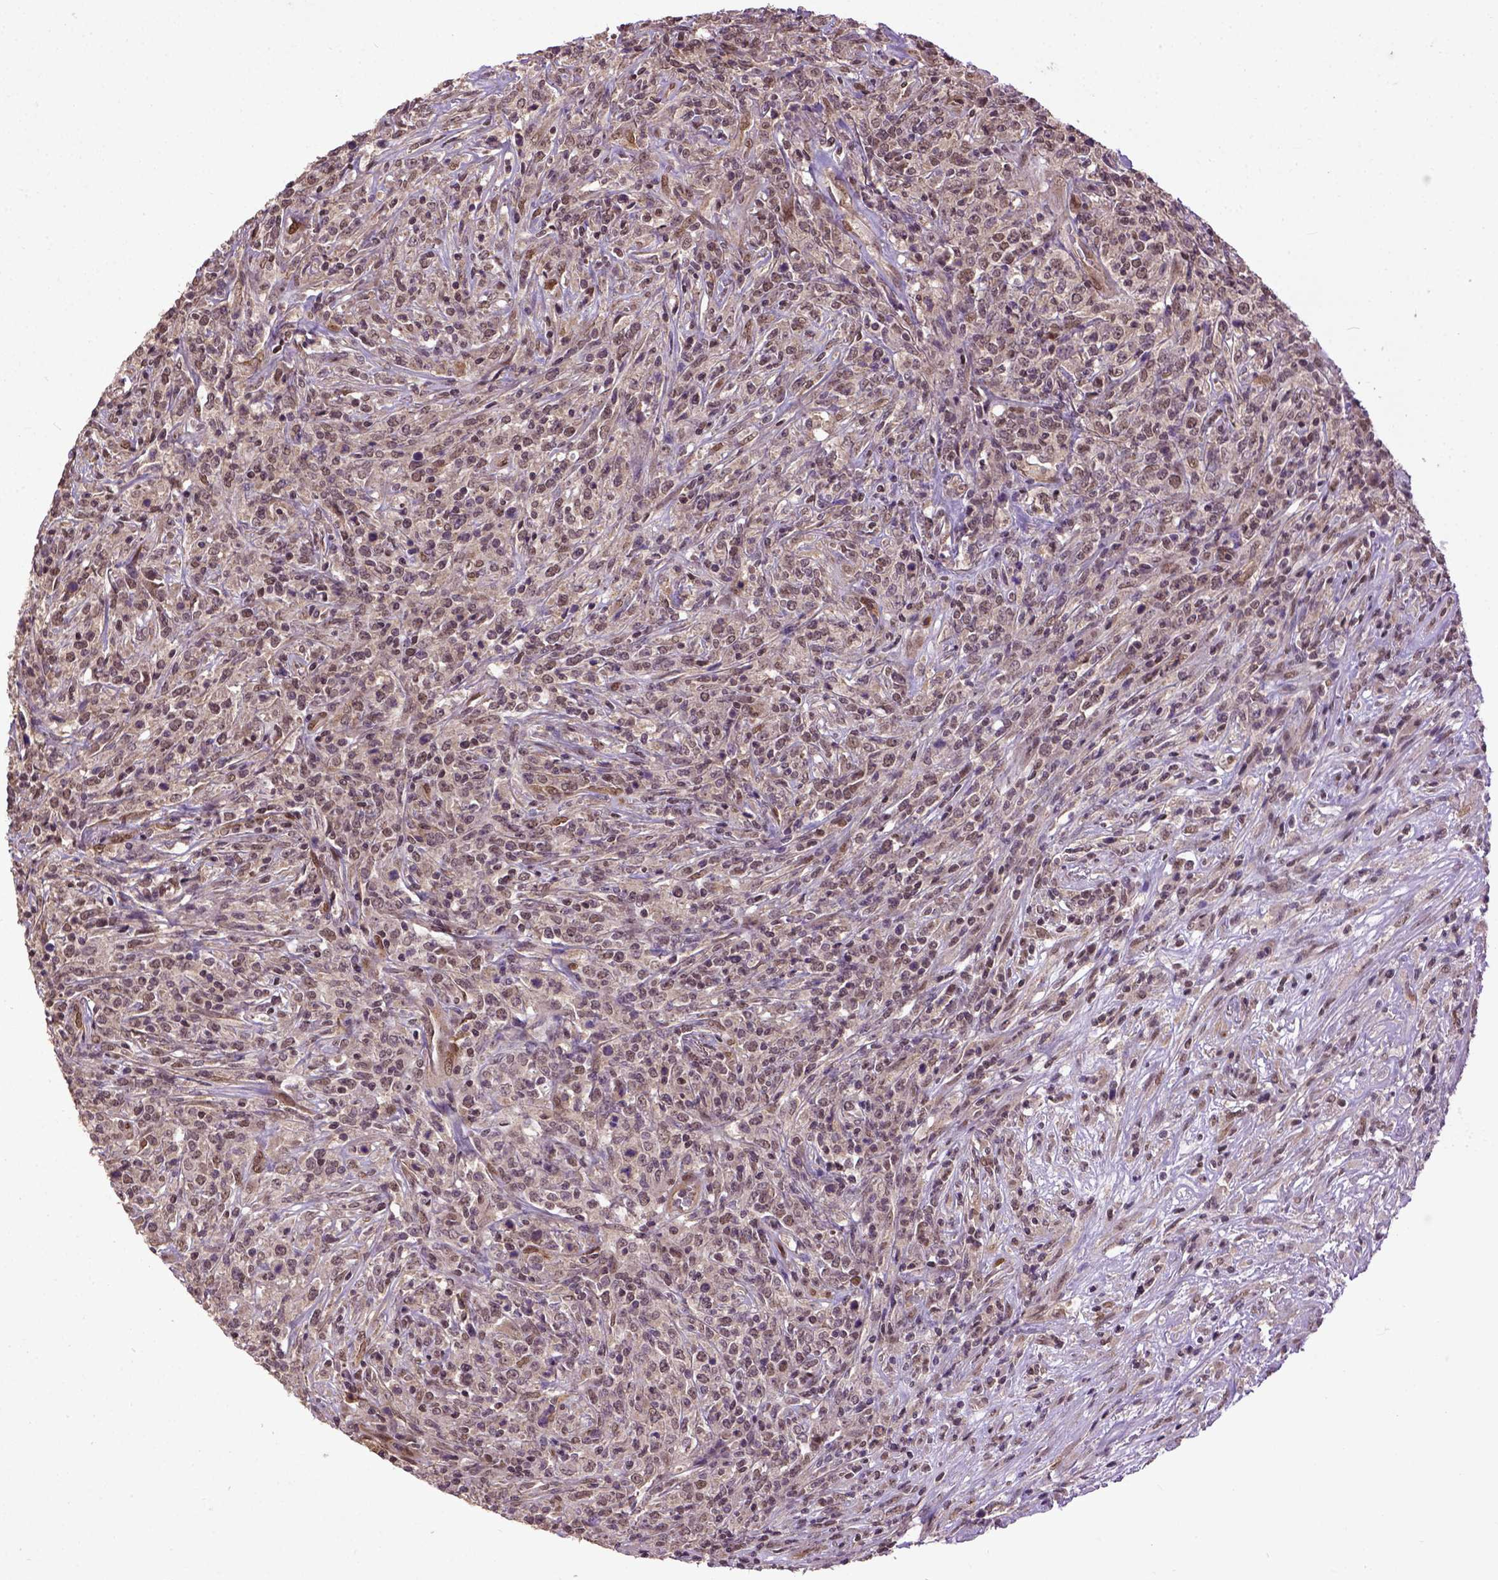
{"staining": {"intensity": "moderate", "quantity": ">75%", "location": "nuclear"}, "tissue": "lymphoma", "cell_type": "Tumor cells", "image_type": "cancer", "snomed": [{"axis": "morphology", "description": "Malignant lymphoma, non-Hodgkin's type, High grade"}, {"axis": "topography", "description": "Lung"}], "caption": "High-power microscopy captured an immunohistochemistry image of lymphoma, revealing moderate nuclear staining in about >75% of tumor cells. The staining is performed using DAB brown chromogen to label protein expression. The nuclei are counter-stained blue using hematoxylin.", "gene": "UBA3", "patient": {"sex": "male", "age": 79}}